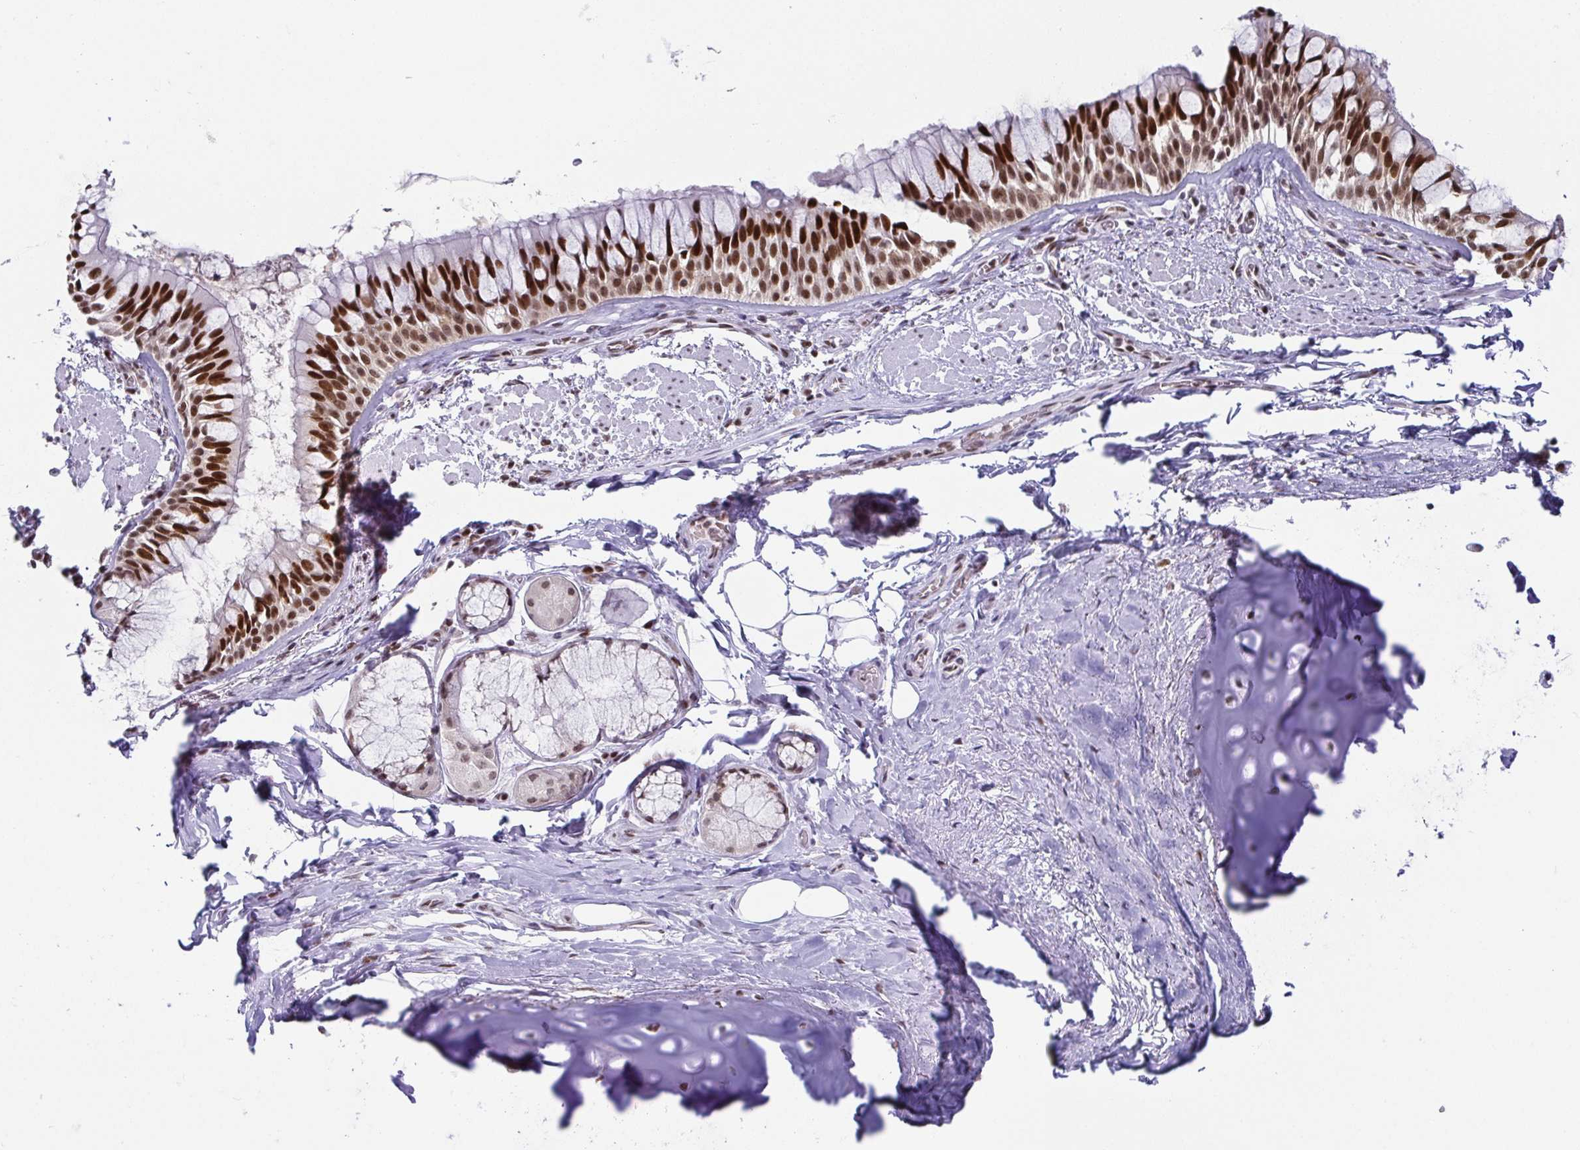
{"staining": {"intensity": "moderate", "quantity": "<25%", "location": "nuclear"}, "tissue": "adipose tissue", "cell_type": "Adipocytes", "image_type": "normal", "snomed": [{"axis": "morphology", "description": "Normal tissue, NOS"}, {"axis": "topography", "description": "Cartilage tissue"}, {"axis": "topography", "description": "Bronchus"}], "caption": "This photomicrograph exhibits IHC staining of benign adipose tissue, with low moderate nuclear staining in approximately <25% of adipocytes.", "gene": "EWSR1", "patient": {"sex": "male", "age": 64}}